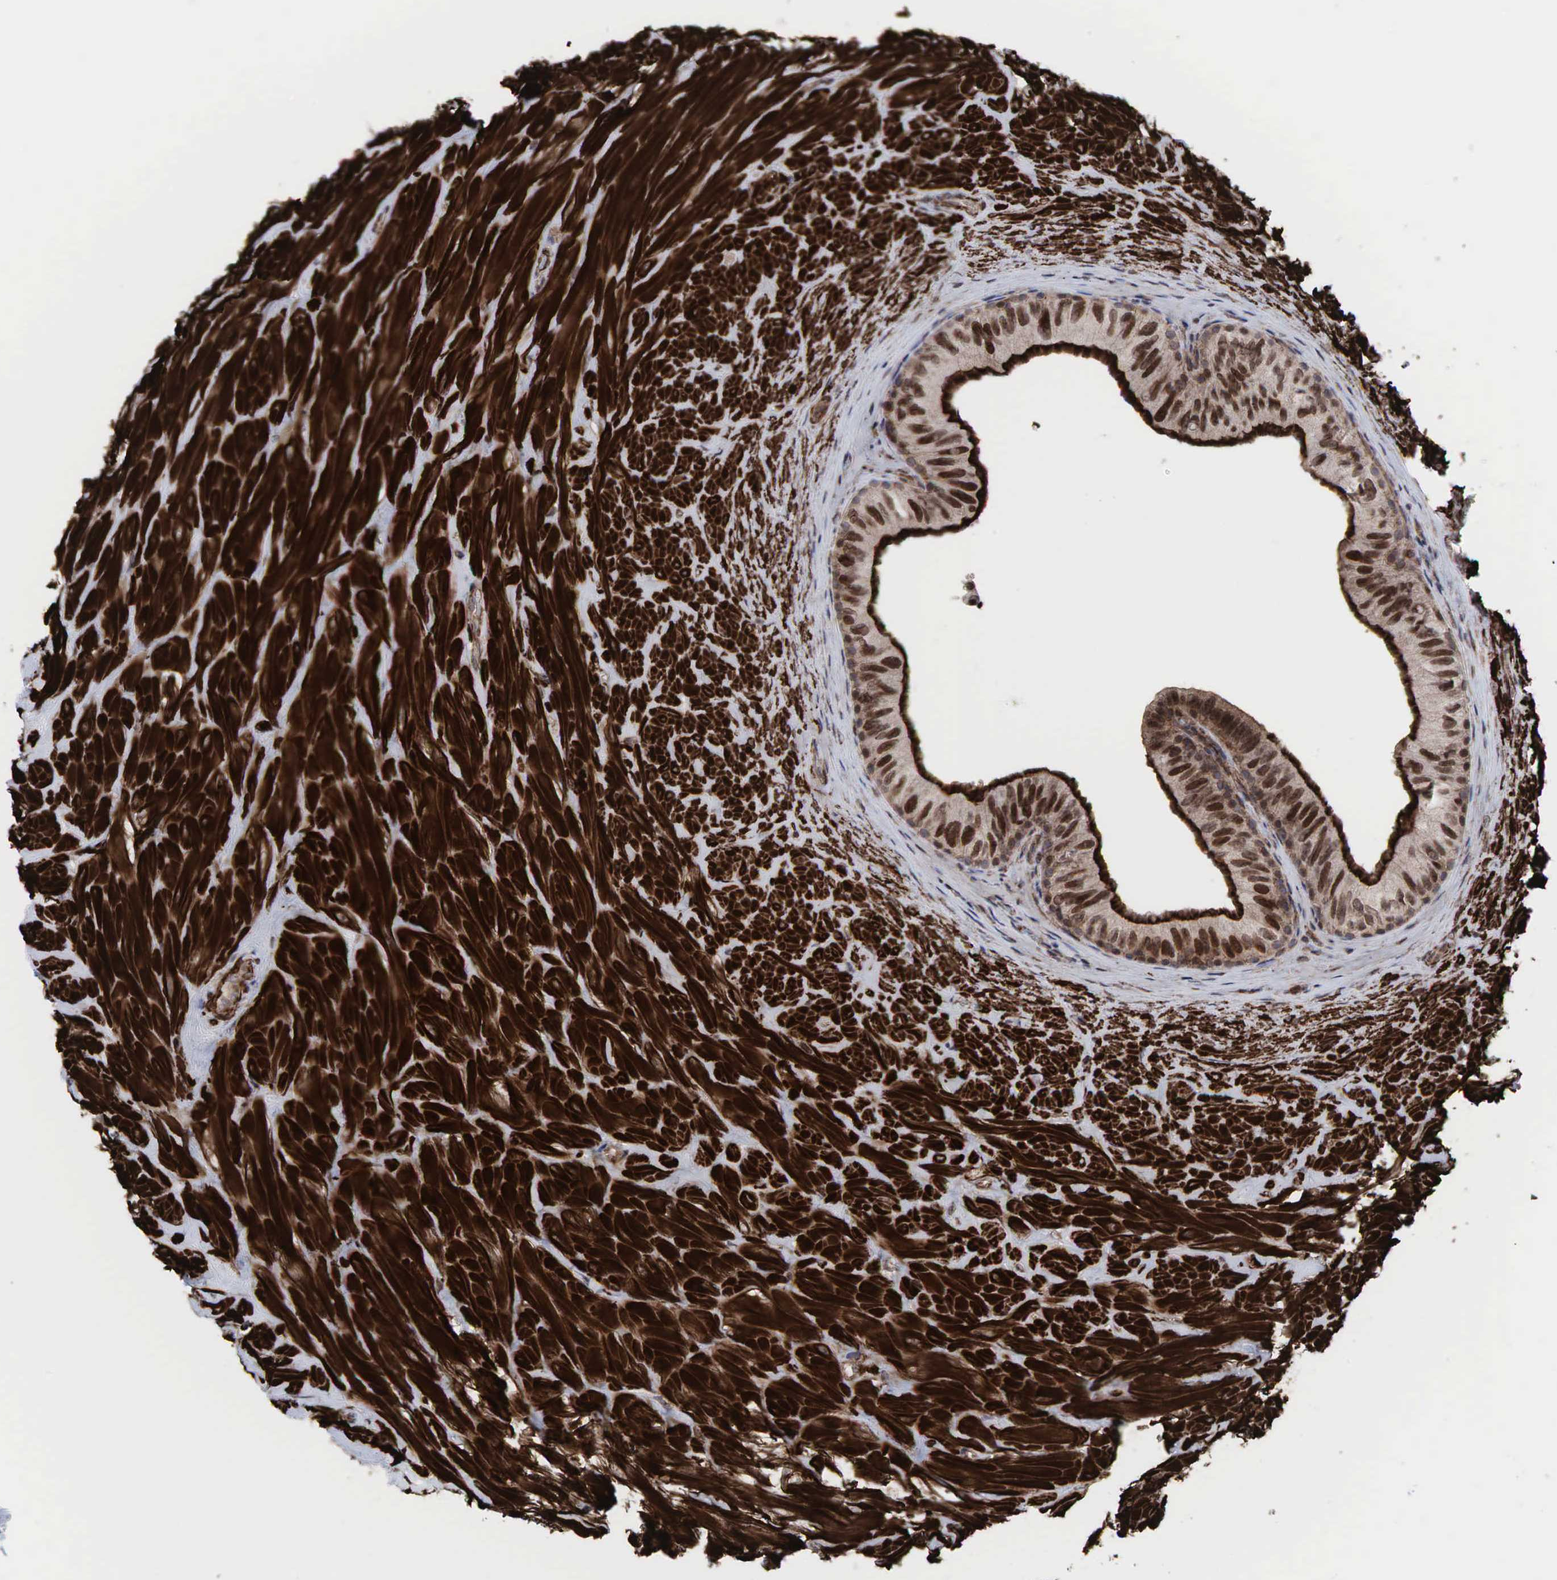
{"staining": {"intensity": "moderate", "quantity": ">75%", "location": "cytoplasmic/membranous,nuclear"}, "tissue": "epididymis", "cell_type": "Glandular cells", "image_type": "normal", "snomed": [{"axis": "morphology", "description": "Normal tissue, NOS"}, {"axis": "topography", "description": "Epididymis"}], "caption": "A high-resolution histopathology image shows IHC staining of normal epididymis, which displays moderate cytoplasmic/membranous,nuclear staining in approximately >75% of glandular cells.", "gene": "GPRASP1", "patient": {"sex": "male", "age": 37}}